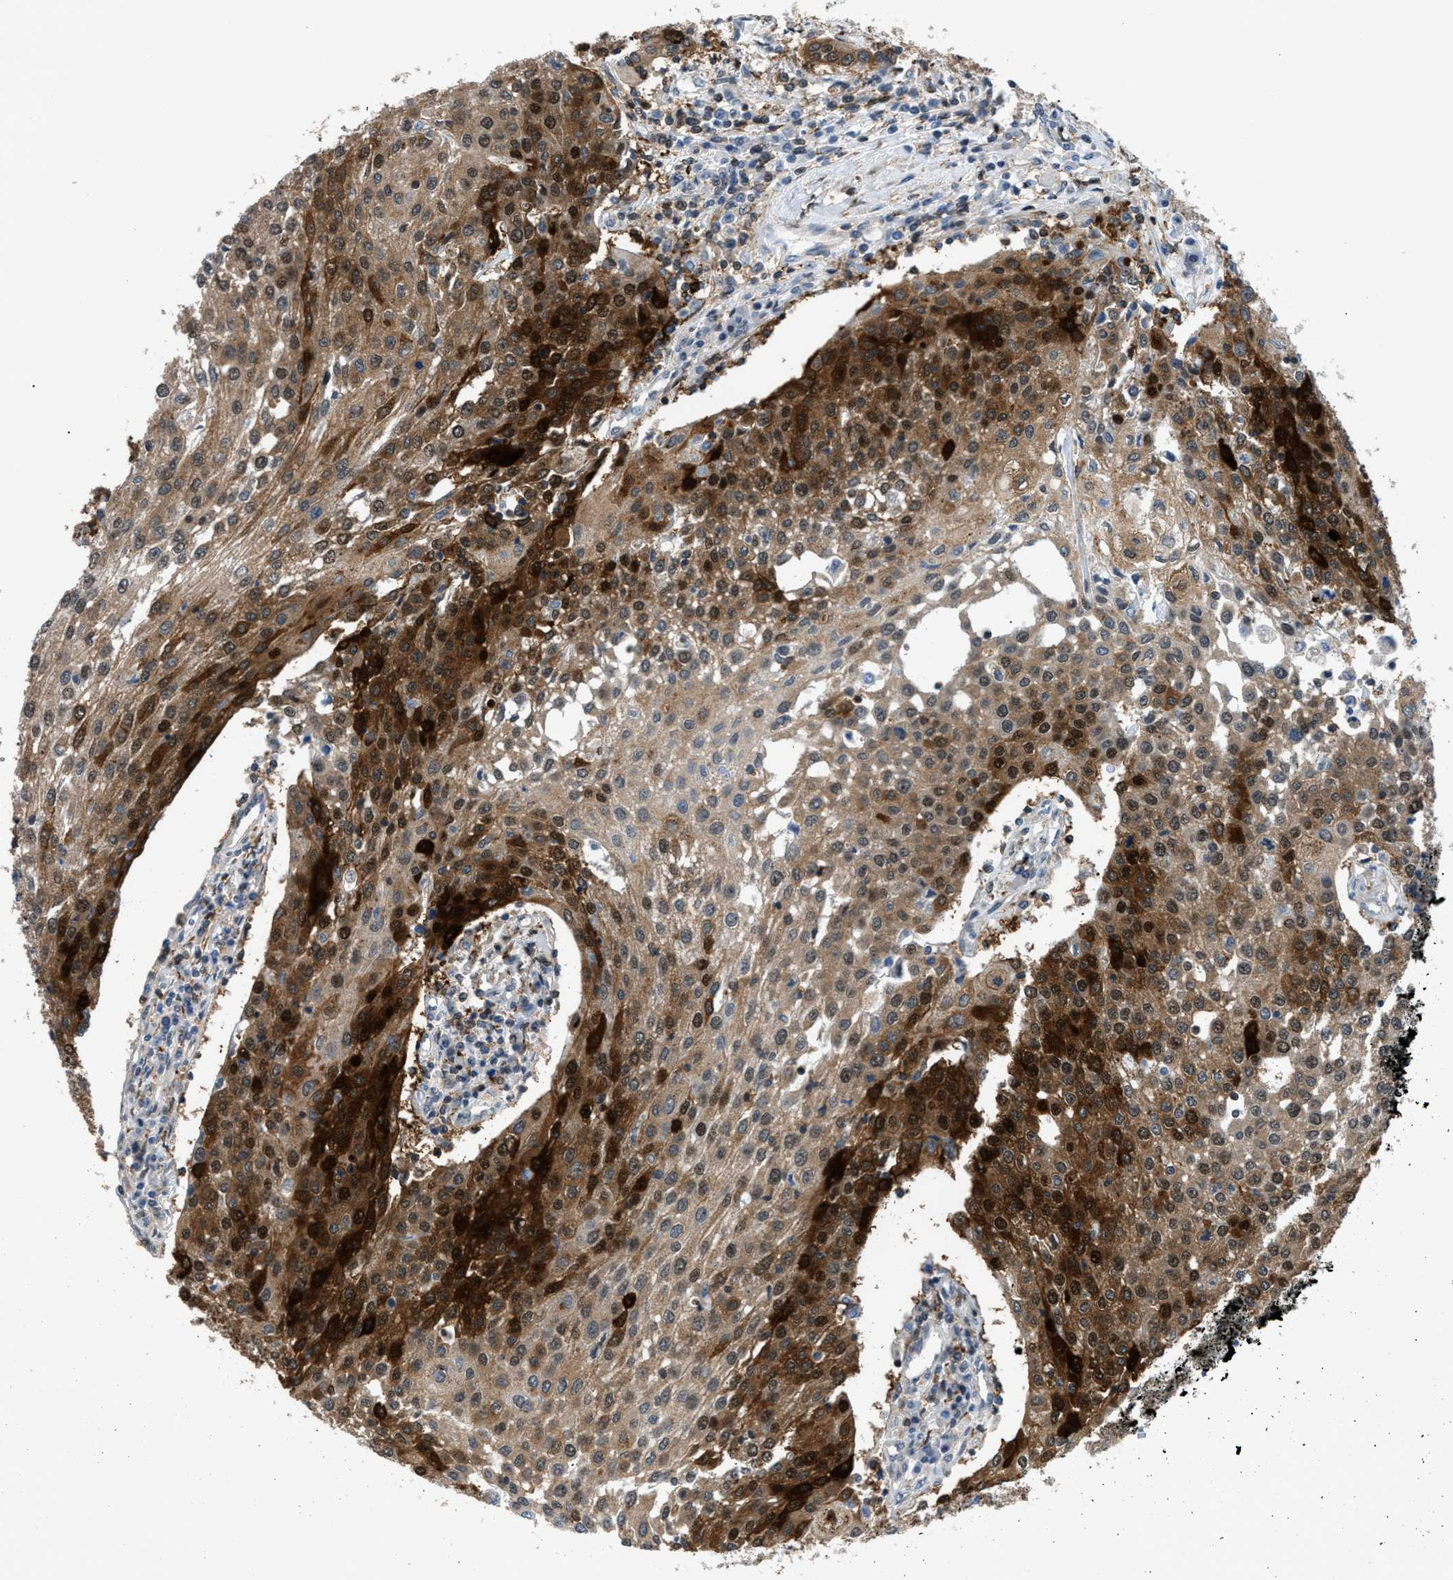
{"staining": {"intensity": "strong", "quantity": ">75%", "location": "cytoplasmic/membranous,nuclear"}, "tissue": "urothelial cancer", "cell_type": "Tumor cells", "image_type": "cancer", "snomed": [{"axis": "morphology", "description": "Urothelial carcinoma, High grade"}, {"axis": "topography", "description": "Urinary bladder"}], "caption": "DAB immunohistochemical staining of high-grade urothelial carcinoma reveals strong cytoplasmic/membranous and nuclear protein positivity in approximately >75% of tumor cells. (brown staining indicates protein expression, while blue staining denotes nuclei).", "gene": "TMEM45B", "patient": {"sex": "female", "age": 85}}